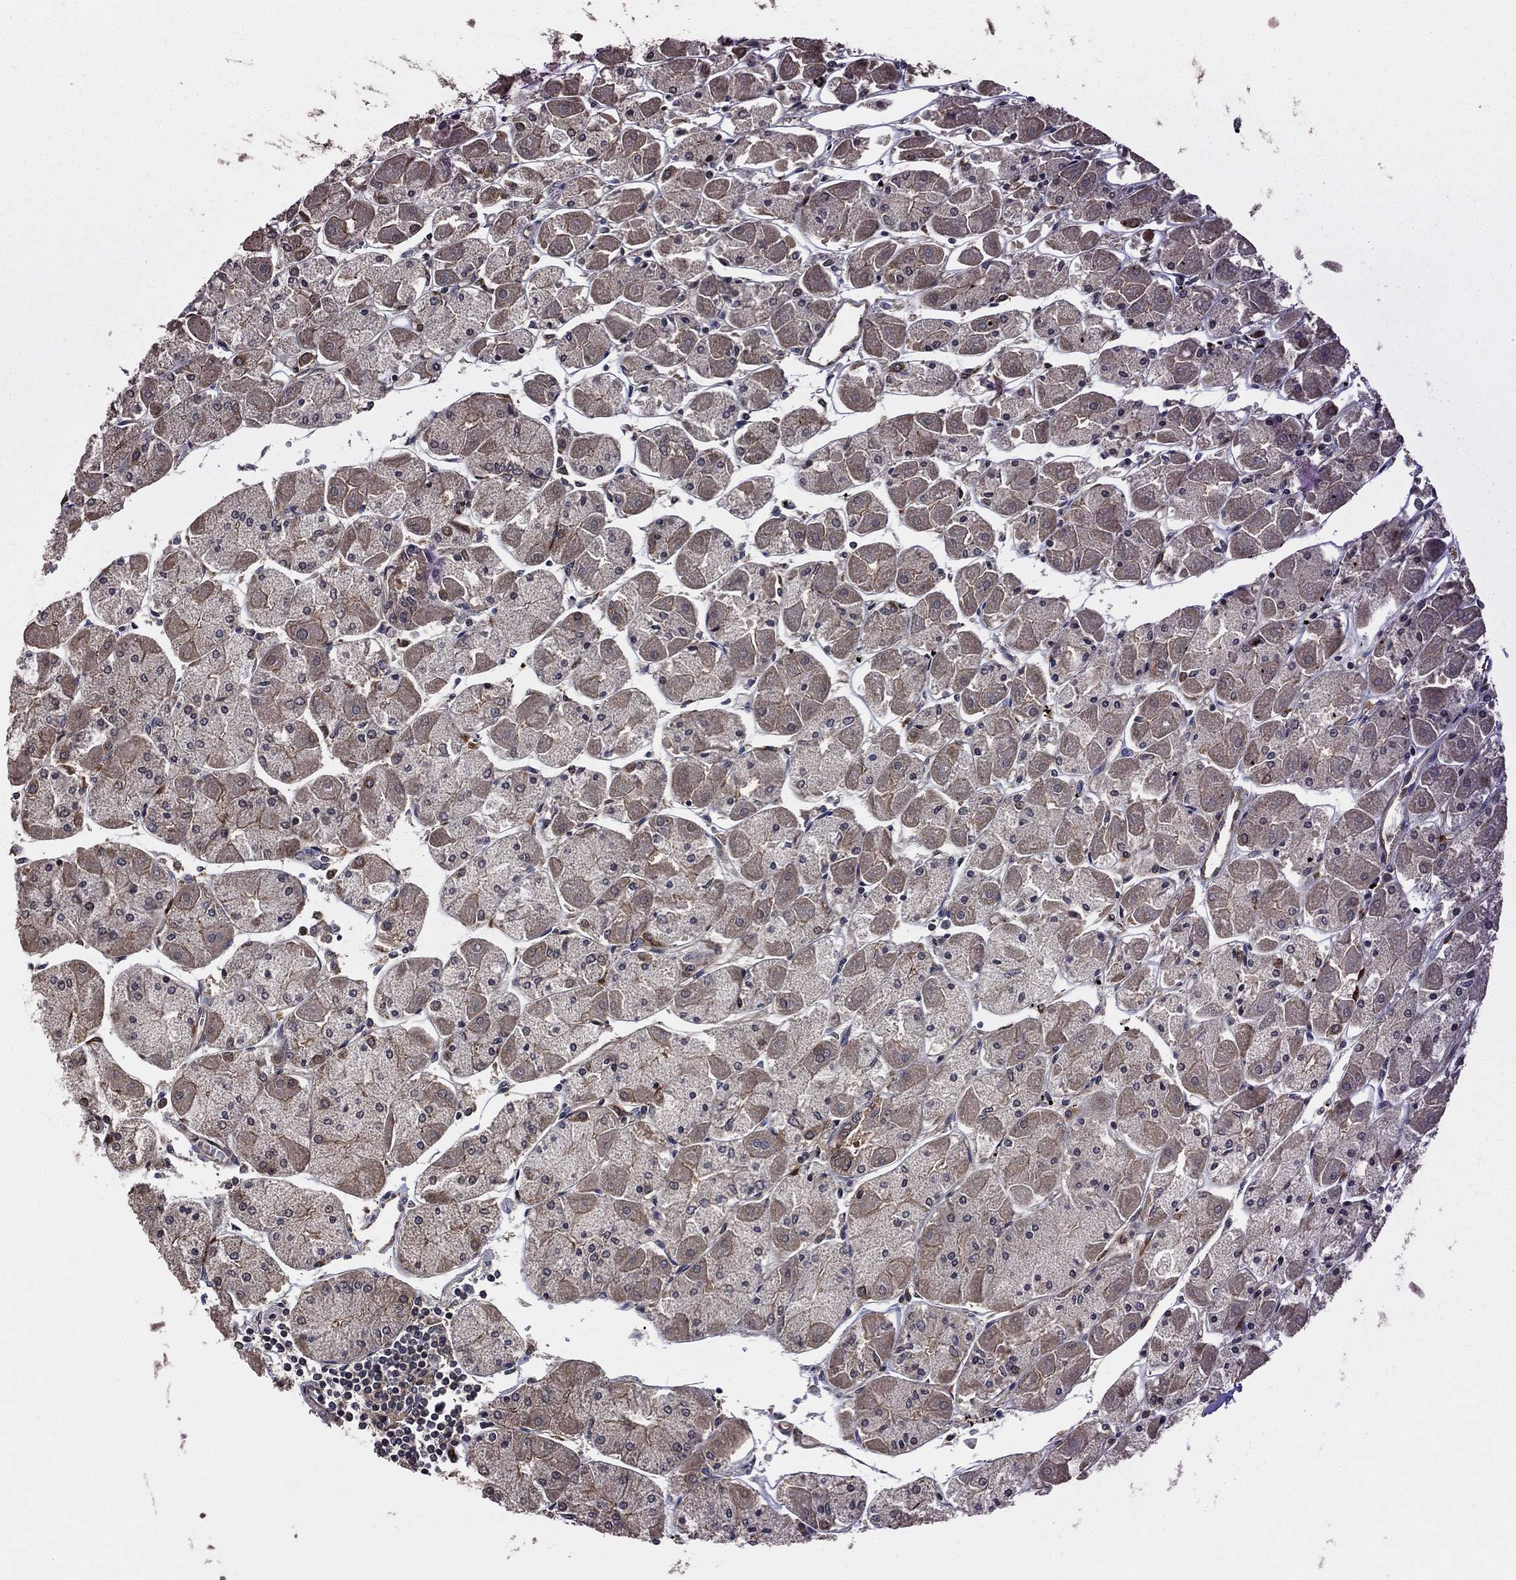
{"staining": {"intensity": "strong", "quantity": "<25%", "location": "cytoplasmic/membranous"}, "tissue": "stomach", "cell_type": "Glandular cells", "image_type": "normal", "snomed": [{"axis": "morphology", "description": "Normal tissue, NOS"}, {"axis": "topography", "description": "Stomach"}], "caption": "The image exhibits a brown stain indicating the presence of a protein in the cytoplasmic/membranous of glandular cells in stomach.", "gene": "CERT1", "patient": {"sex": "male", "age": 70}}